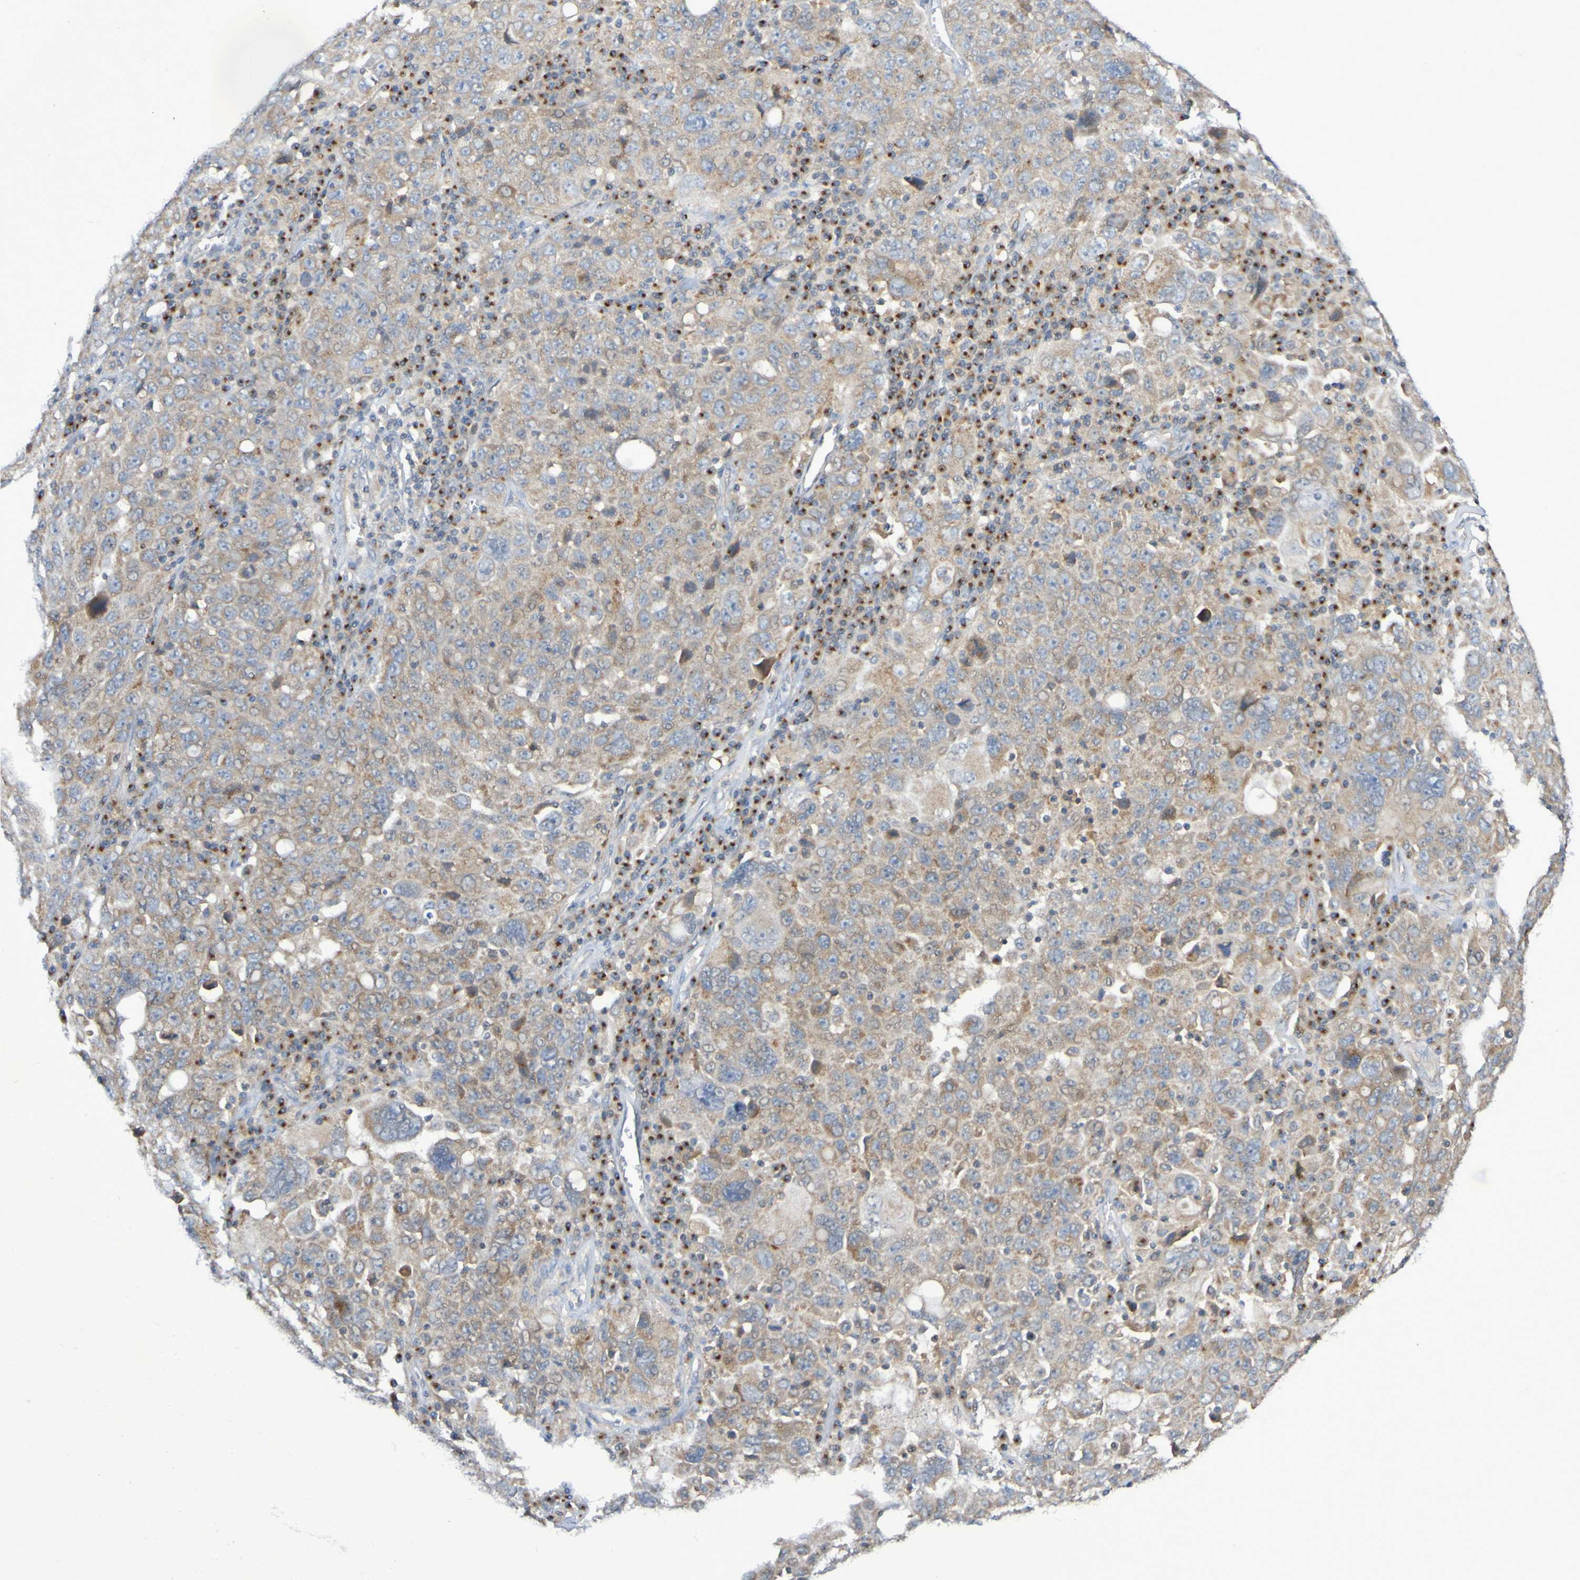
{"staining": {"intensity": "weak", "quantity": ">75%", "location": "cytoplasmic/membranous"}, "tissue": "ovarian cancer", "cell_type": "Tumor cells", "image_type": "cancer", "snomed": [{"axis": "morphology", "description": "Carcinoma, endometroid"}, {"axis": "topography", "description": "Ovary"}], "caption": "Weak cytoplasmic/membranous protein expression is present in about >75% of tumor cells in ovarian cancer (endometroid carcinoma). Nuclei are stained in blue.", "gene": "LMBRD2", "patient": {"sex": "female", "age": 62}}